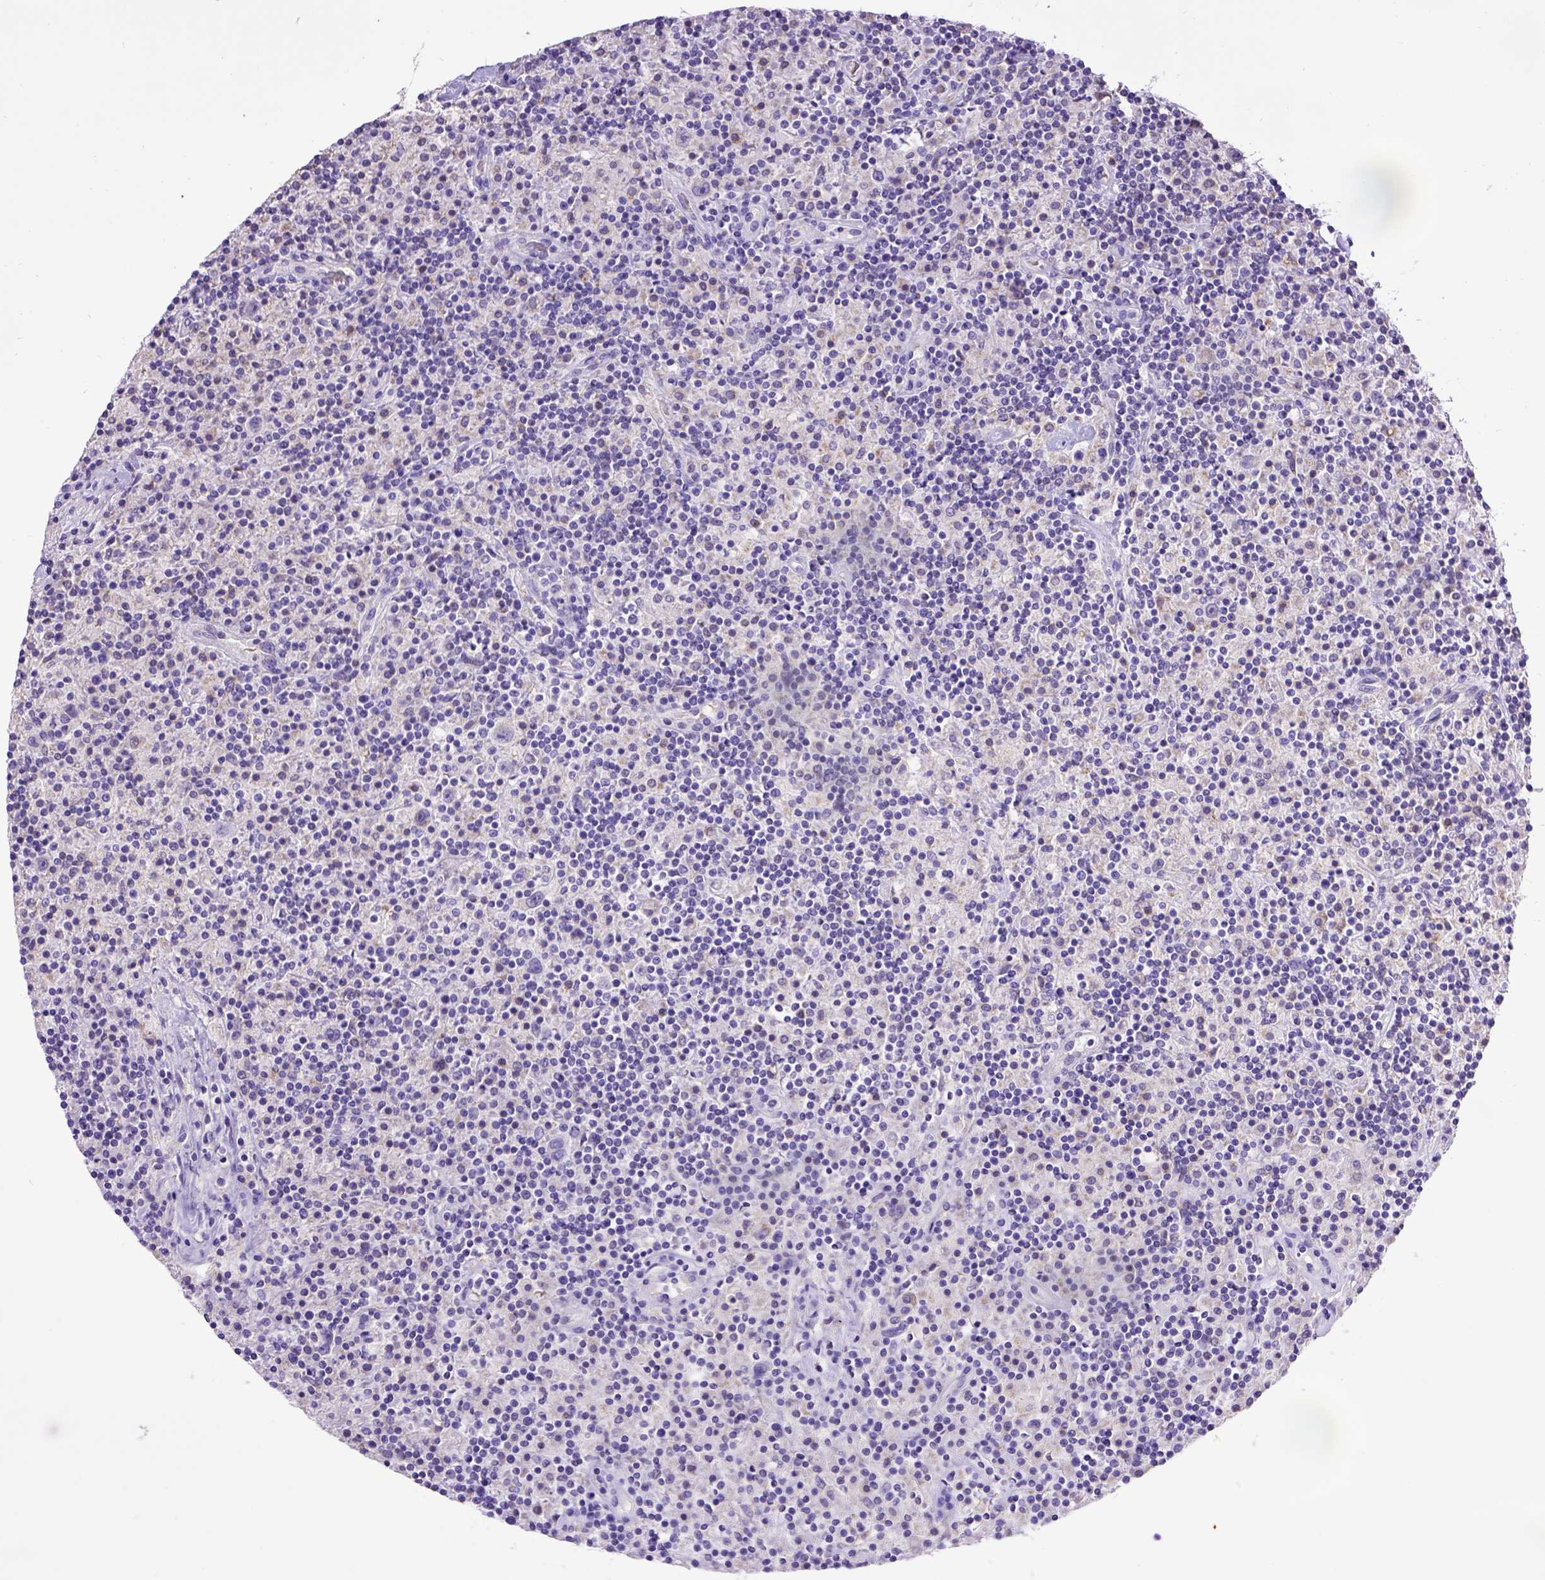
{"staining": {"intensity": "negative", "quantity": "none", "location": "none"}, "tissue": "lymphoma", "cell_type": "Tumor cells", "image_type": "cancer", "snomed": [{"axis": "morphology", "description": "Hodgkin's disease, NOS"}, {"axis": "topography", "description": "Lymph node"}], "caption": "Lymphoma was stained to show a protein in brown. There is no significant positivity in tumor cells. (DAB IHC, high magnification).", "gene": "SPEF1", "patient": {"sex": "male", "age": 70}}